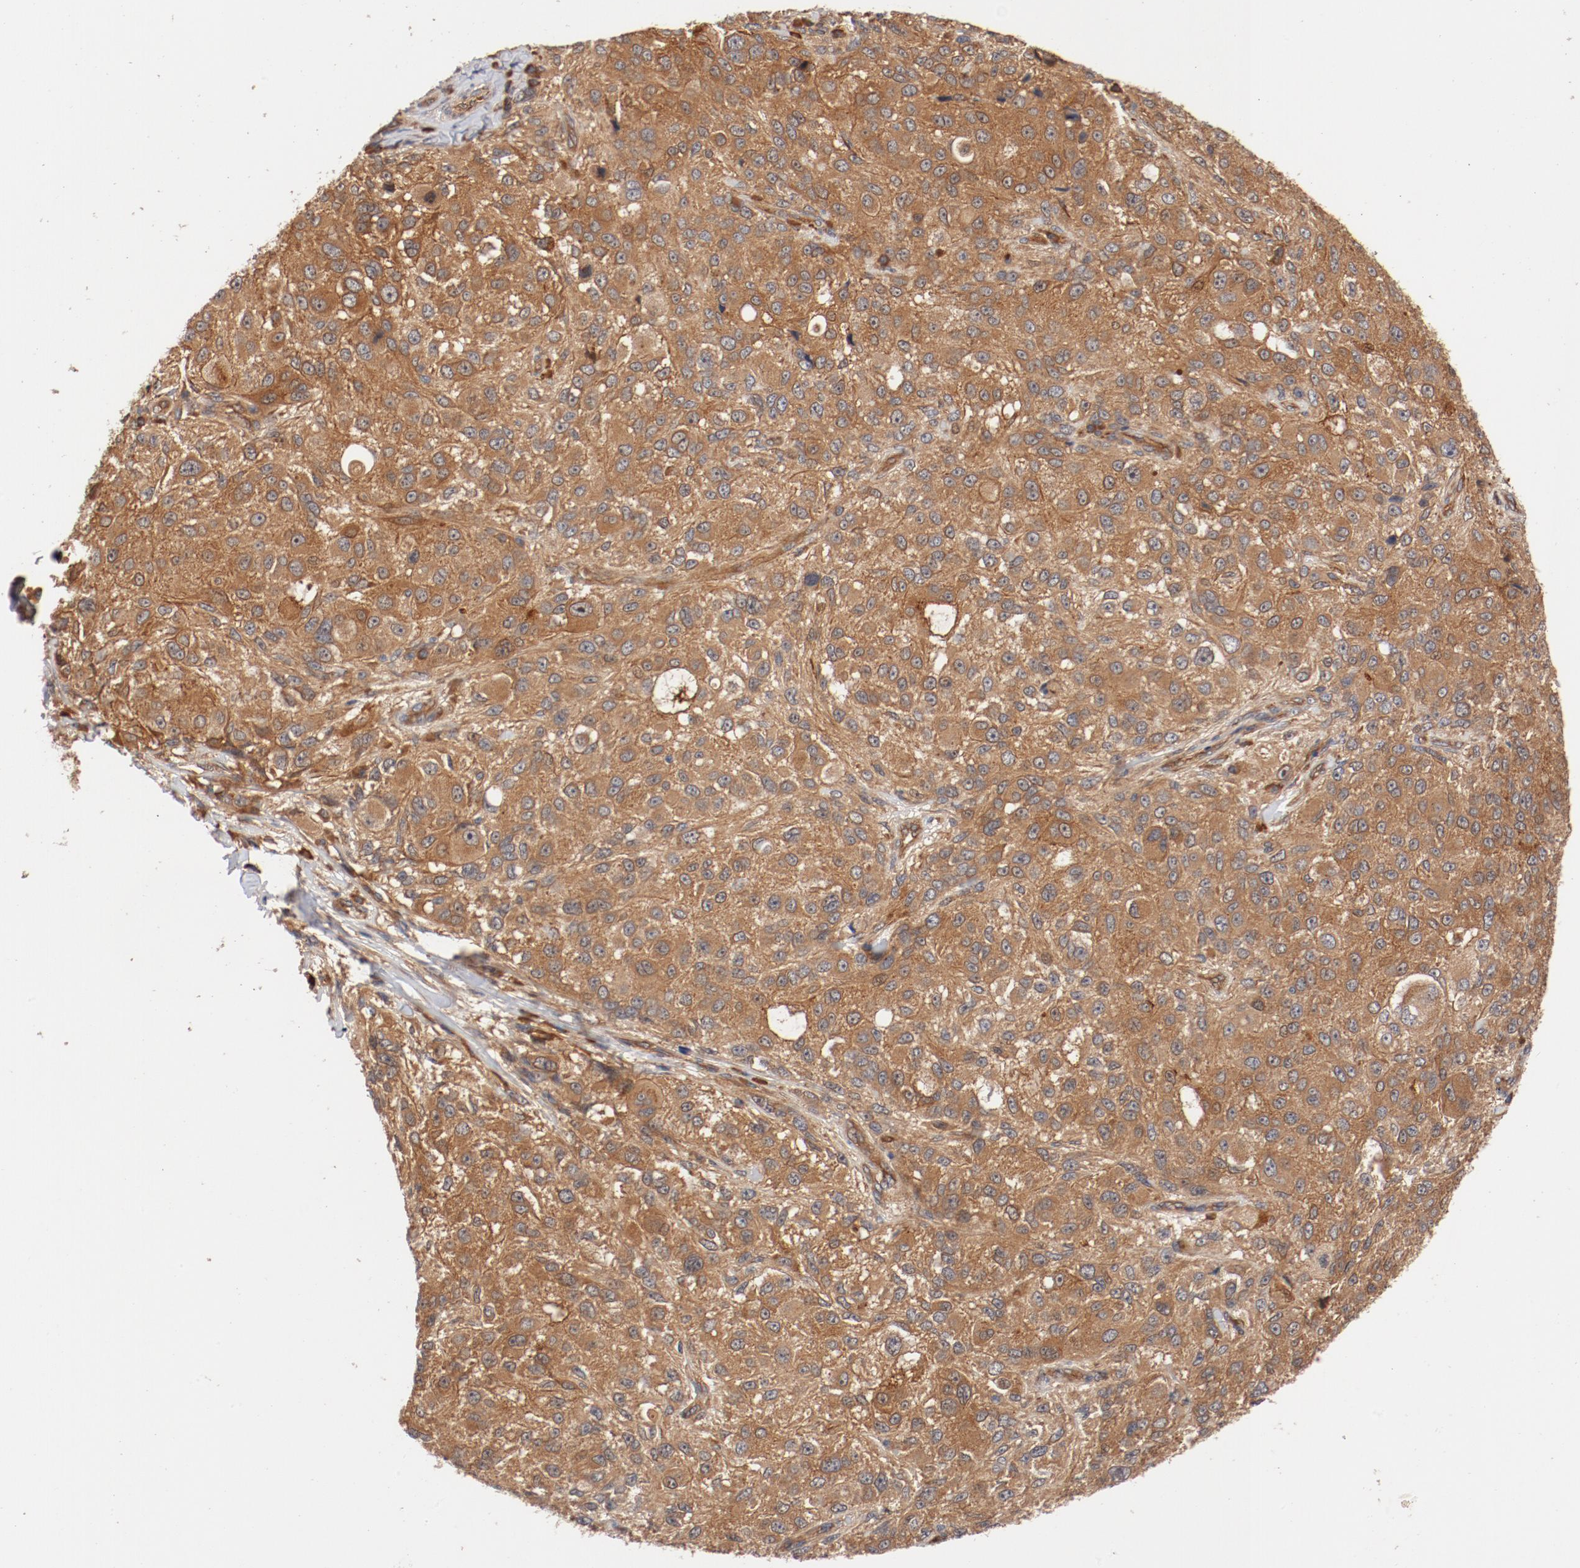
{"staining": {"intensity": "moderate", "quantity": ">75%", "location": "cytoplasmic/membranous"}, "tissue": "melanoma", "cell_type": "Tumor cells", "image_type": "cancer", "snomed": [{"axis": "morphology", "description": "Necrosis, NOS"}, {"axis": "morphology", "description": "Malignant melanoma, NOS"}, {"axis": "topography", "description": "Skin"}], "caption": "An immunohistochemistry photomicrograph of neoplastic tissue is shown. Protein staining in brown labels moderate cytoplasmic/membranous positivity in melanoma within tumor cells. (IHC, brightfield microscopy, high magnification).", "gene": "PITPNM2", "patient": {"sex": "female", "age": 87}}